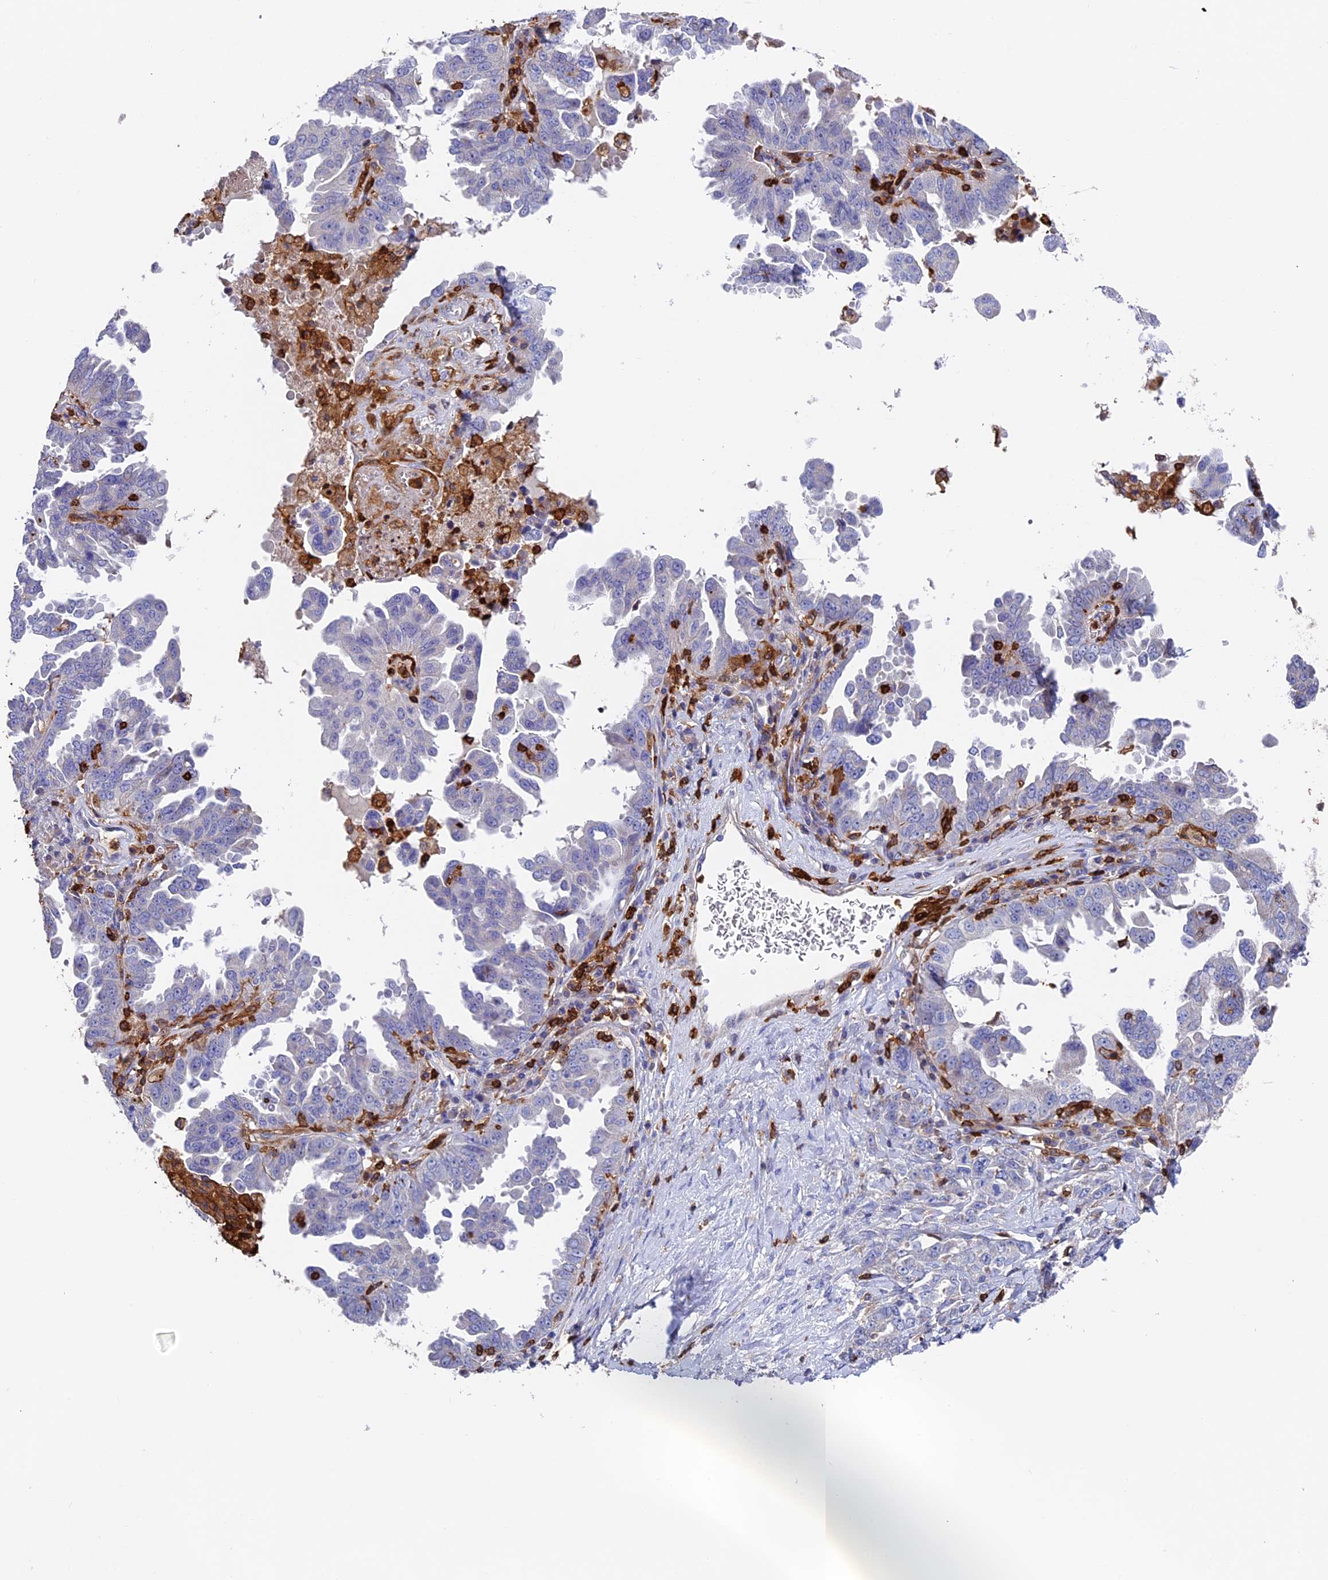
{"staining": {"intensity": "negative", "quantity": "none", "location": "none"}, "tissue": "ovarian cancer", "cell_type": "Tumor cells", "image_type": "cancer", "snomed": [{"axis": "morphology", "description": "Carcinoma, endometroid"}, {"axis": "topography", "description": "Ovary"}], "caption": "Endometroid carcinoma (ovarian) was stained to show a protein in brown. There is no significant expression in tumor cells. The staining was performed using DAB (3,3'-diaminobenzidine) to visualize the protein expression in brown, while the nuclei were stained in blue with hematoxylin (Magnification: 20x).", "gene": "ADAT1", "patient": {"sex": "female", "age": 62}}